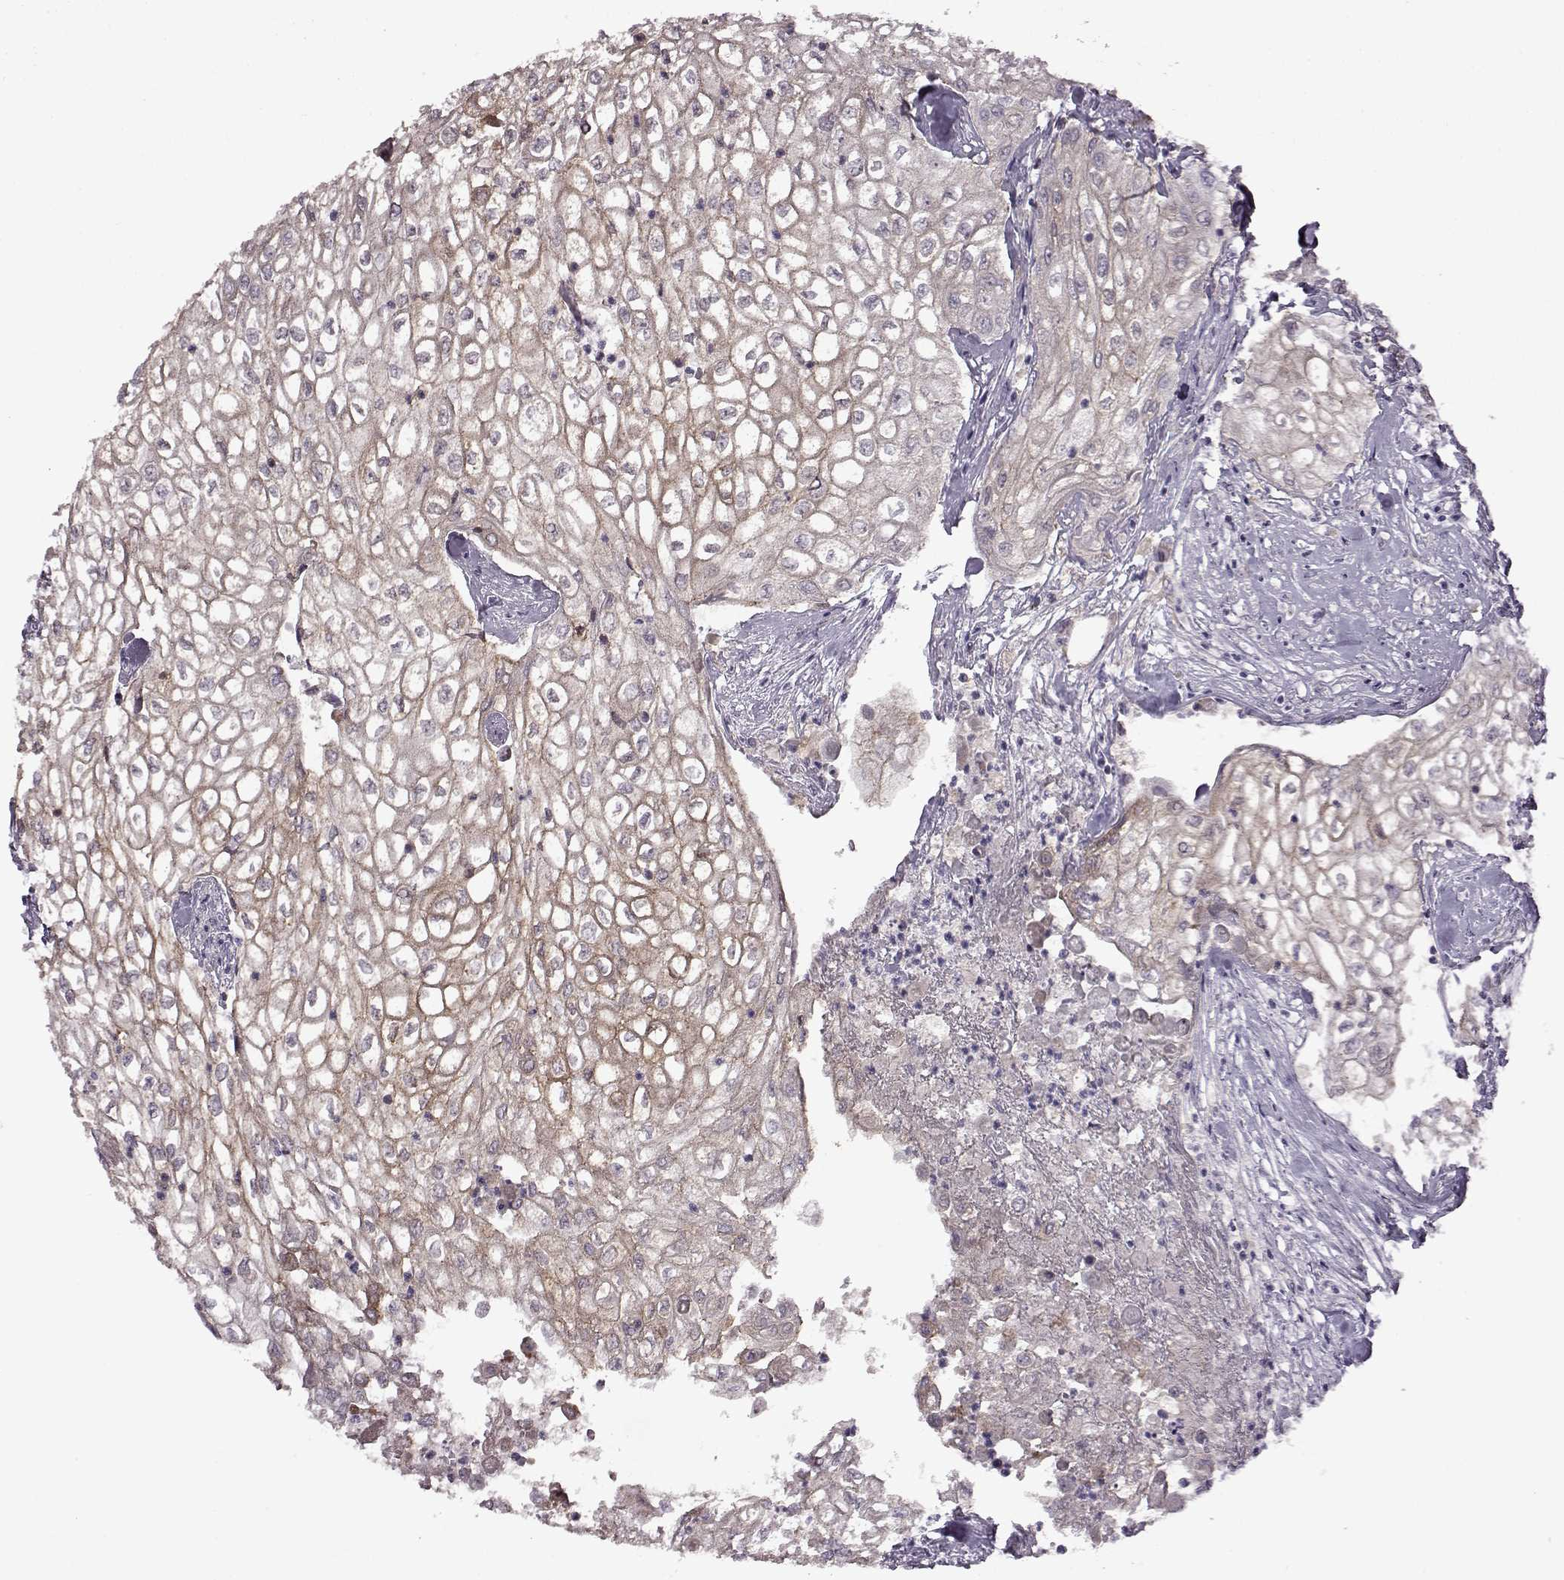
{"staining": {"intensity": "weak", "quantity": ">75%", "location": "cytoplasmic/membranous"}, "tissue": "urothelial cancer", "cell_type": "Tumor cells", "image_type": "cancer", "snomed": [{"axis": "morphology", "description": "Urothelial carcinoma, High grade"}, {"axis": "topography", "description": "Urinary bladder"}], "caption": "Immunohistochemistry (IHC) (DAB) staining of human urothelial cancer exhibits weak cytoplasmic/membranous protein expression in about >75% of tumor cells. (brown staining indicates protein expression, while blue staining denotes nuclei).", "gene": "MTSS1", "patient": {"sex": "male", "age": 62}}